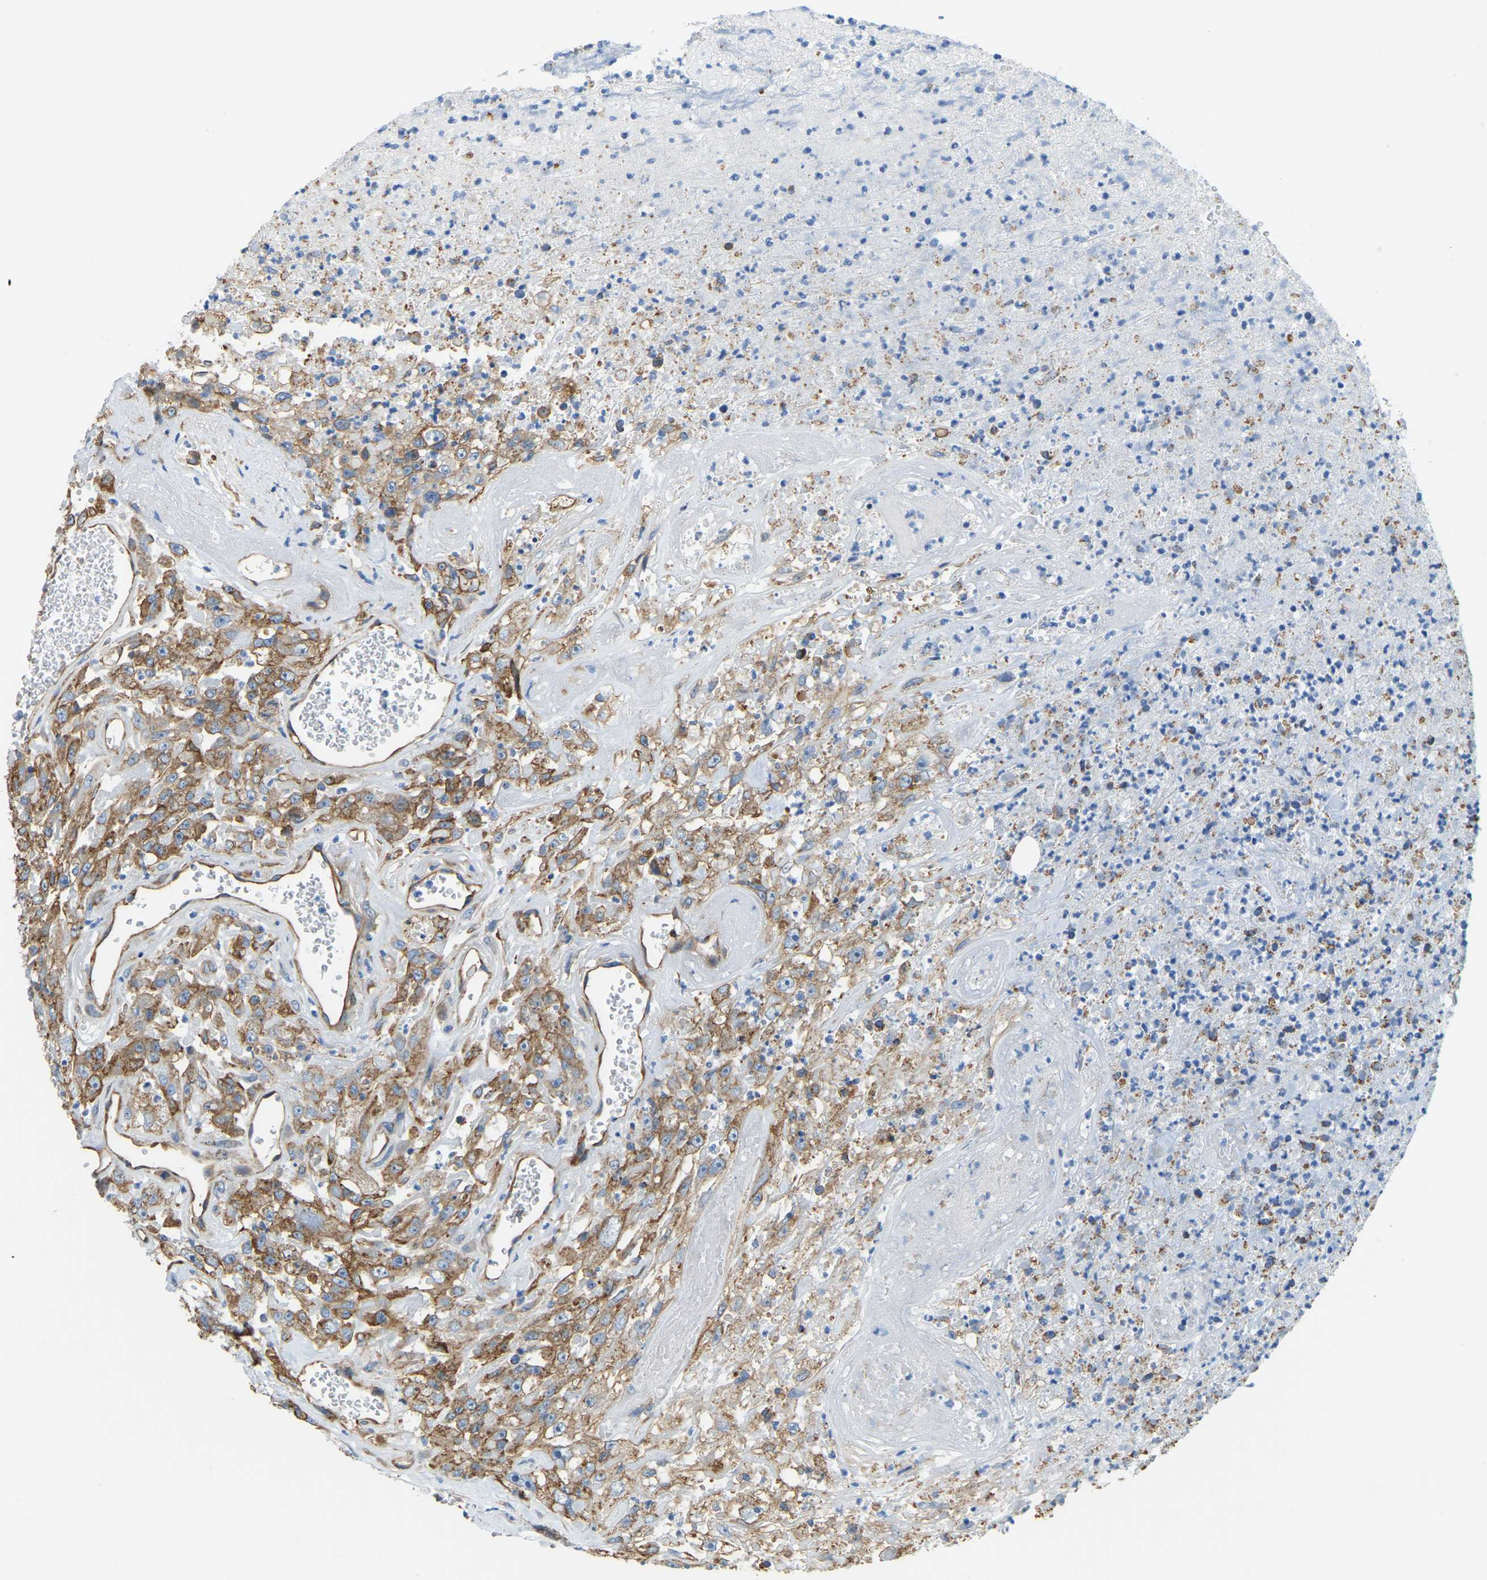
{"staining": {"intensity": "moderate", "quantity": ">75%", "location": "cytoplasmic/membranous"}, "tissue": "urothelial cancer", "cell_type": "Tumor cells", "image_type": "cancer", "snomed": [{"axis": "morphology", "description": "Urothelial carcinoma, High grade"}, {"axis": "topography", "description": "Urinary bladder"}], "caption": "High-magnification brightfield microscopy of urothelial cancer stained with DAB (3,3'-diaminobenzidine) (brown) and counterstained with hematoxylin (blue). tumor cells exhibit moderate cytoplasmic/membranous staining is appreciated in approximately>75% of cells. (DAB (3,3'-diaminobenzidine) = brown stain, brightfield microscopy at high magnification).", "gene": "AHNAK", "patient": {"sex": "male", "age": 46}}